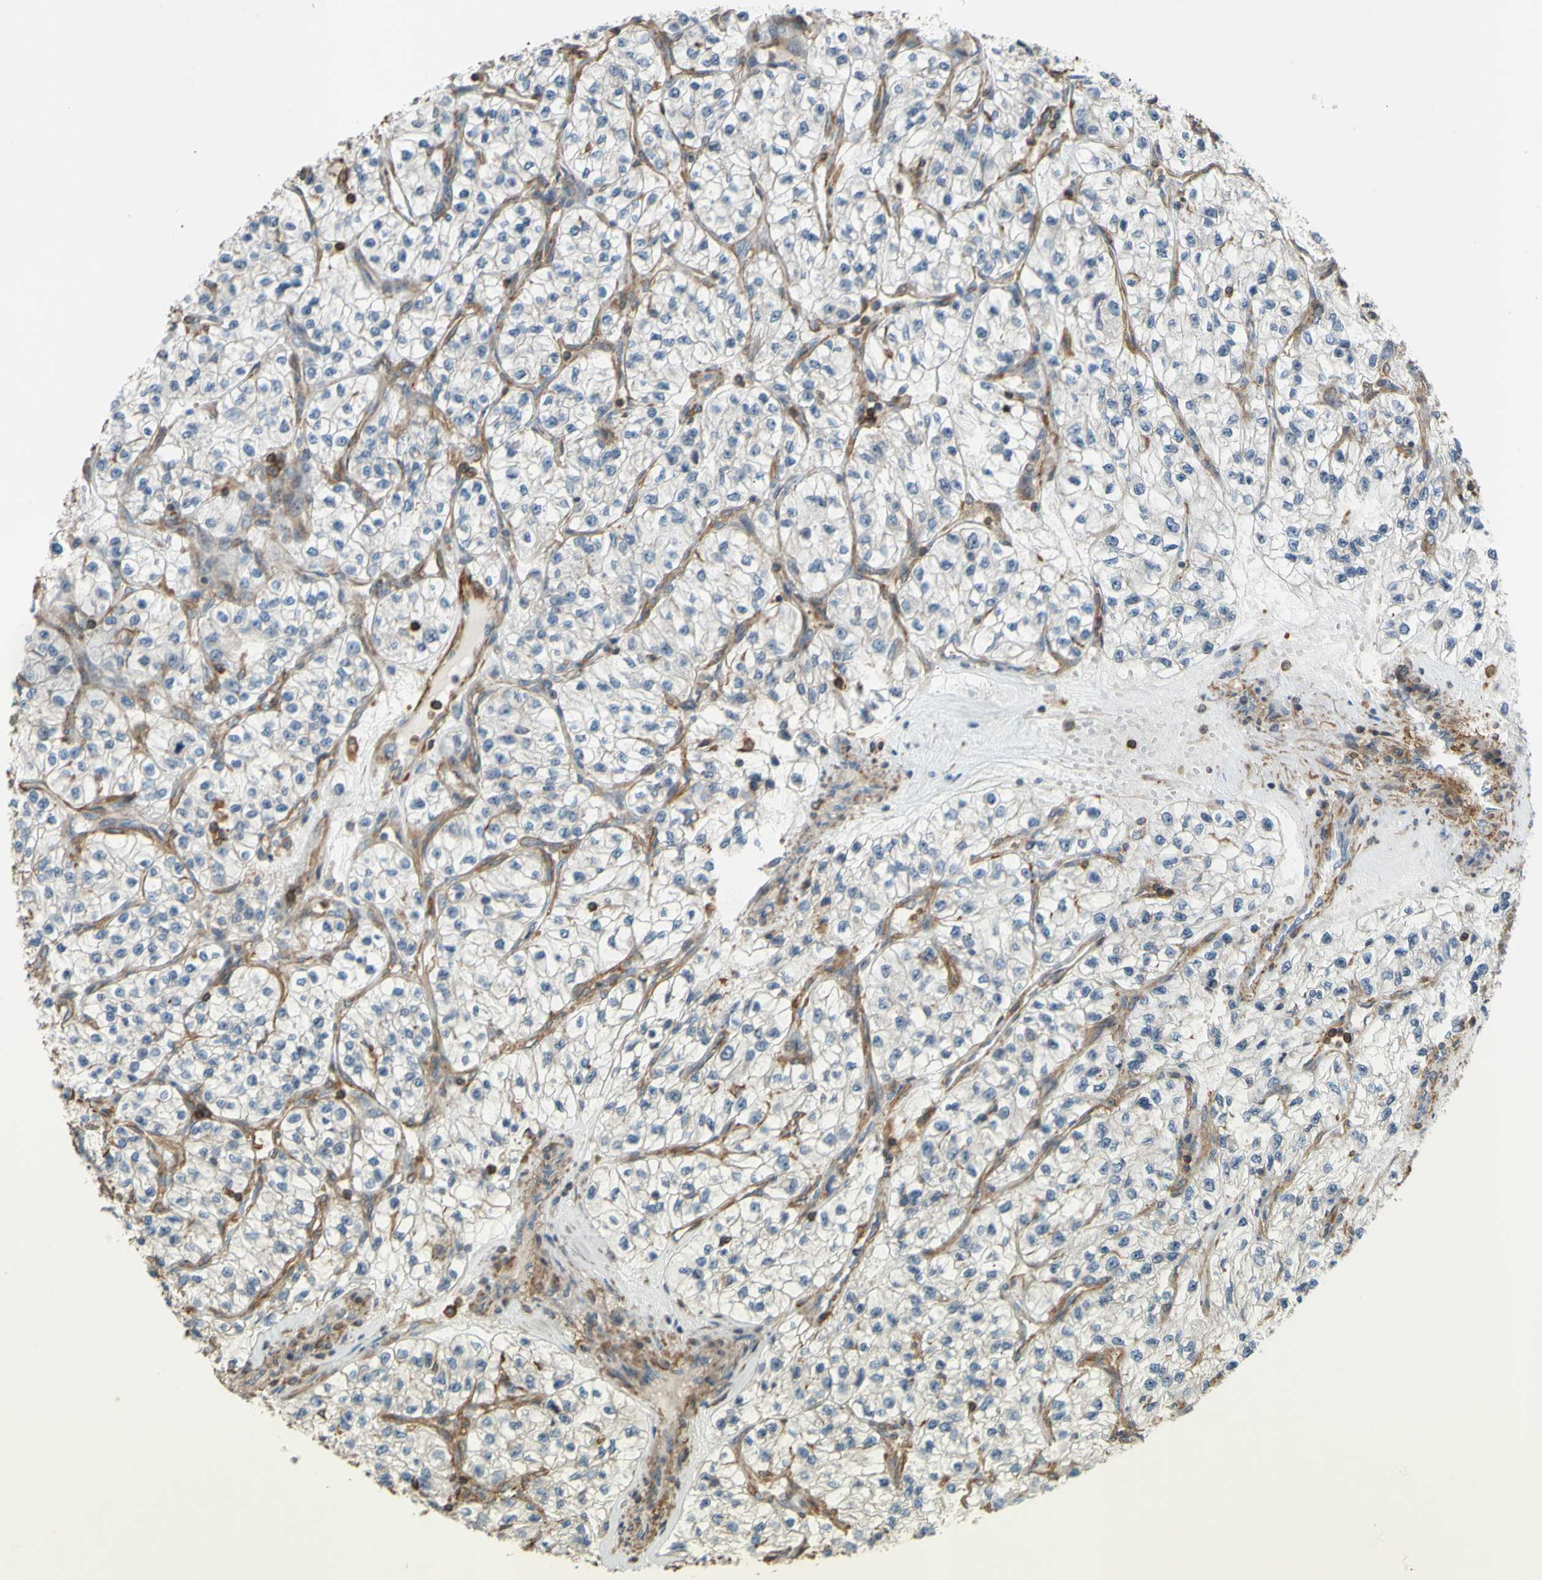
{"staining": {"intensity": "negative", "quantity": "none", "location": "none"}, "tissue": "renal cancer", "cell_type": "Tumor cells", "image_type": "cancer", "snomed": [{"axis": "morphology", "description": "Adenocarcinoma, NOS"}, {"axis": "topography", "description": "Kidney"}], "caption": "Renal adenocarcinoma was stained to show a protein in brown. There is no significant expression in tumor cells.", "gene": "ADD3", "patient": {"sex": "female", "age": 57}}